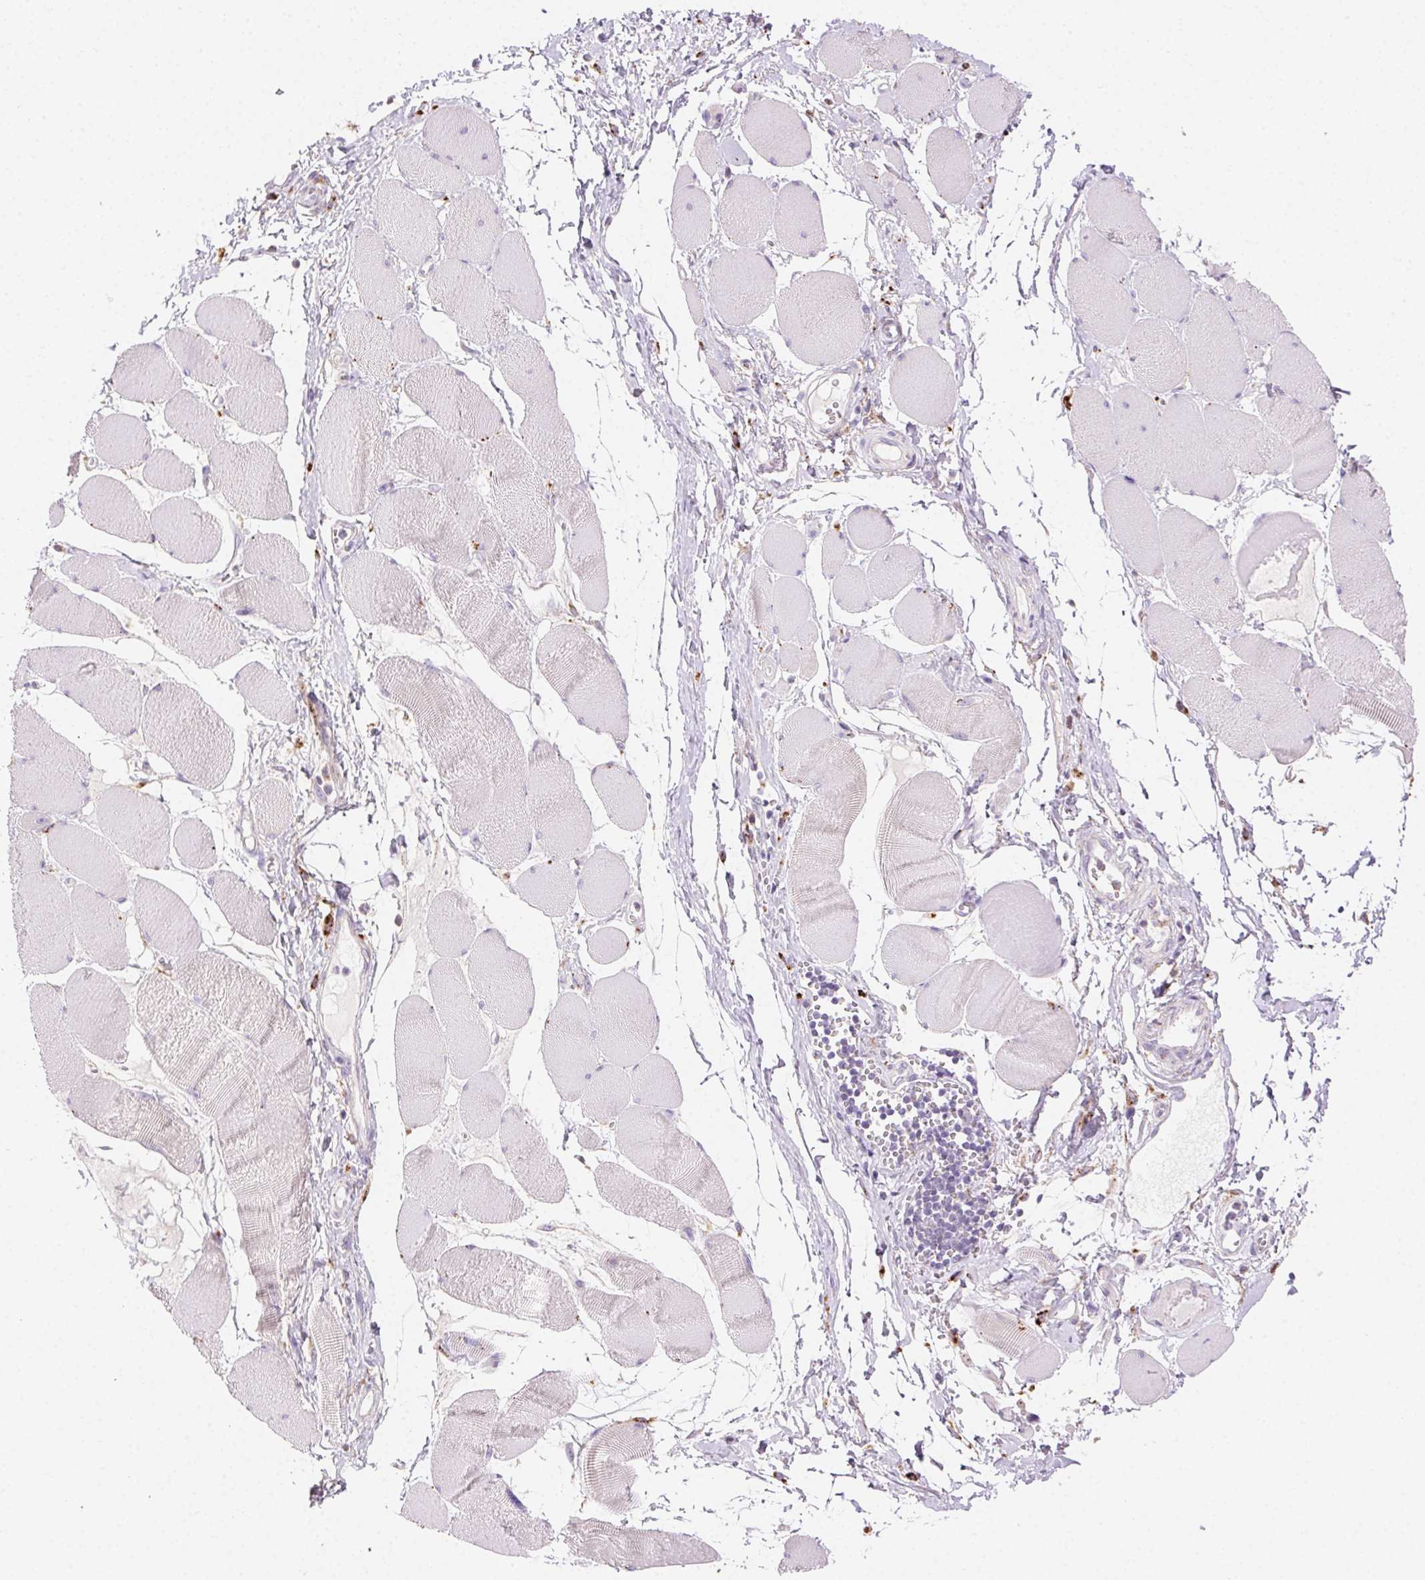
{"staining": {"intensity": "negative", "quantity": "none", "location": "none"}, "tissue": "skeletal muscle", "cell_type": "Myocytes", "image_type": "normal", "snomed": [{"axis": "morphology", "description": "Normal tissue, NOS"}, {"axis": "topography", "description": "Skeletal muscle"}], "caption": "This is an immunohistochemistry (IHC) micrograph of unremarkable skeletal muscle. There is no positivity in myocytes.", "gene": "SCPEP1", "patient": {"sex": "female", "age": 75}}